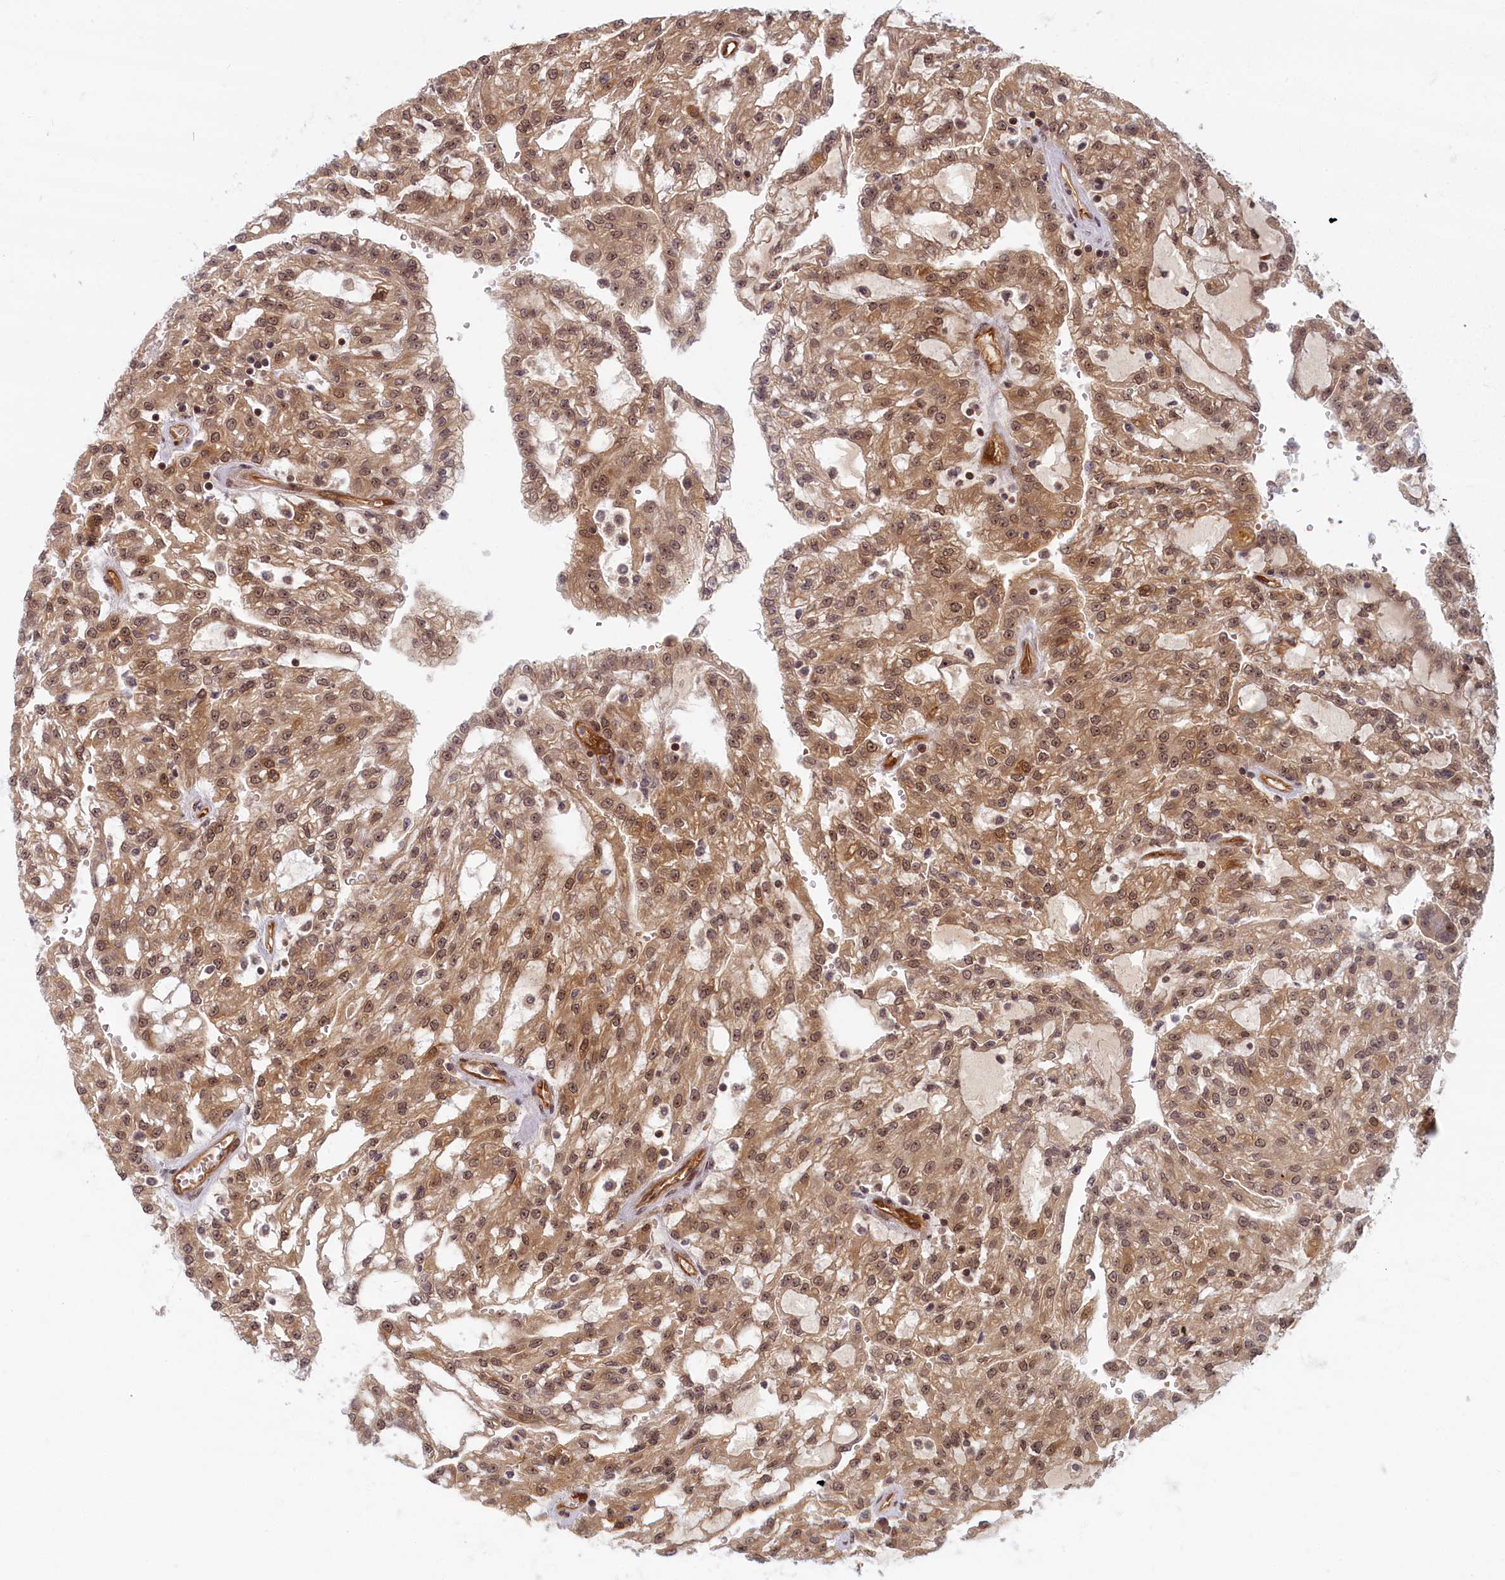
{"staining": {"intensity": "moderate", "quantity": ">75%", "location": "cytoplasmic/membranous,nuclear"}, "tissue": "renal cancer", "cell_type": "Tumor cells", "image_type": "cancer", "snomed": [{"axis": "morphology", "description": "Adenocarcinoma, NOS"}, {"axis": "topography", "description": "Kidney"}], "caption": "The histopathology image displays immunohistochemical staining of renal adenocarcinoma. There is moderate cytoplasmic/membranous and nuclear staining is identified in approximately >75% of tumor cells.", "gene": "SNRK", "patient": {"sex": "male", "age": 63}}